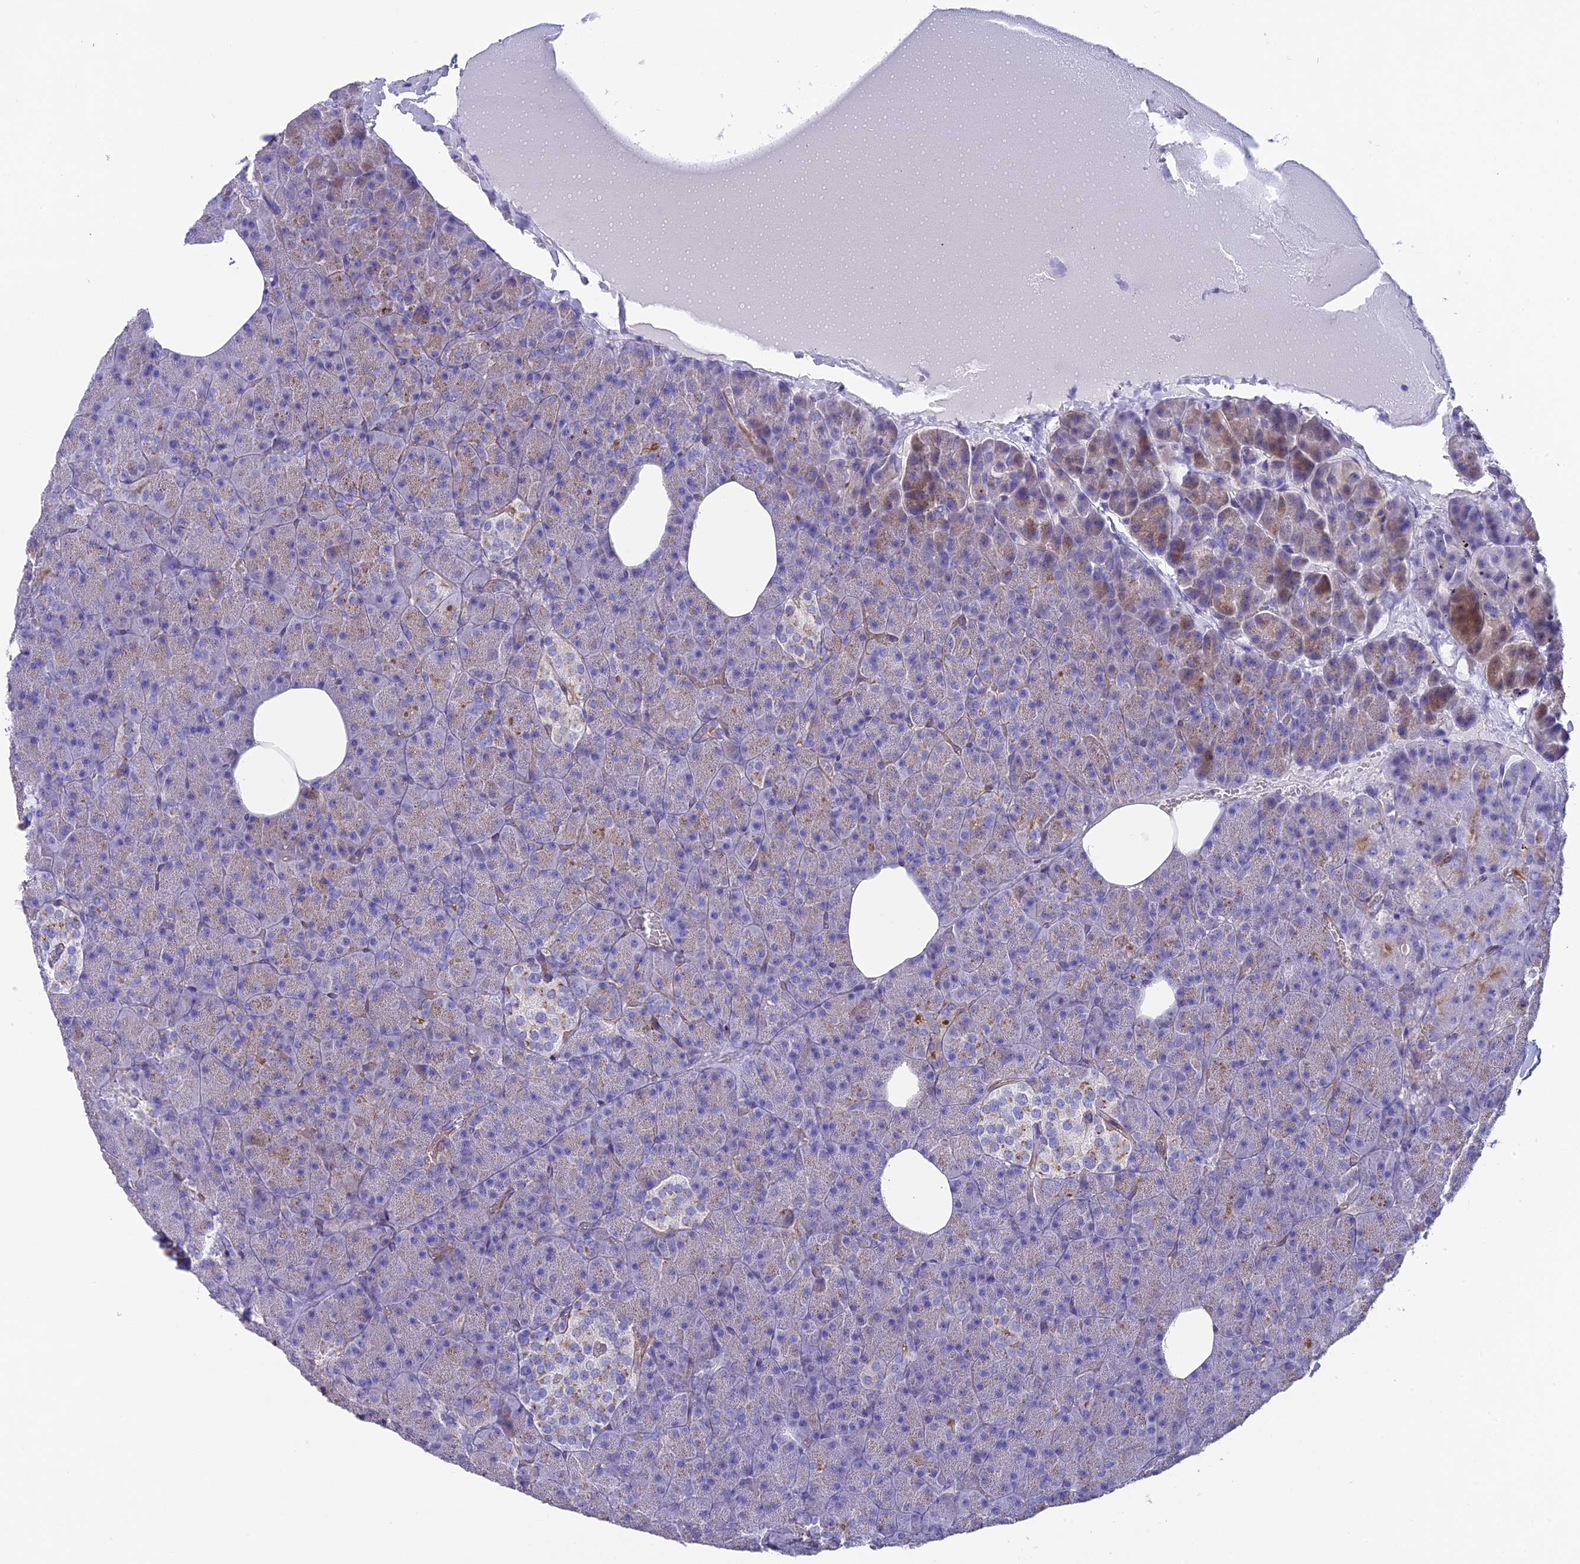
{"staining": {"intensity": "moderate", "quantity": "<25%", "location": "cytoplasmic/membranous"}, "tissue": "pancreas", "cell_type": "Exocrine glandular cells", "image_type": "normal", "snomed": [{"axis": "morphology", "description": "Normal tissue, NOS"}, {"axis": "morphology", "description": "Carcinoid, malignant, NOS"}, {"axis": "topography", "description": "Pancreas"}], "caption": "A brown stain labels moderate cytoplasmic/membranous staining of a protein in exocrine glandular cells of normal pancreas. (DAB (3,3'-diaminobenzidine) = brown stain, brightfield microscopy at high magnification).", "gene": "TNS1", "patient": {"sex": "female", "age": 35}}